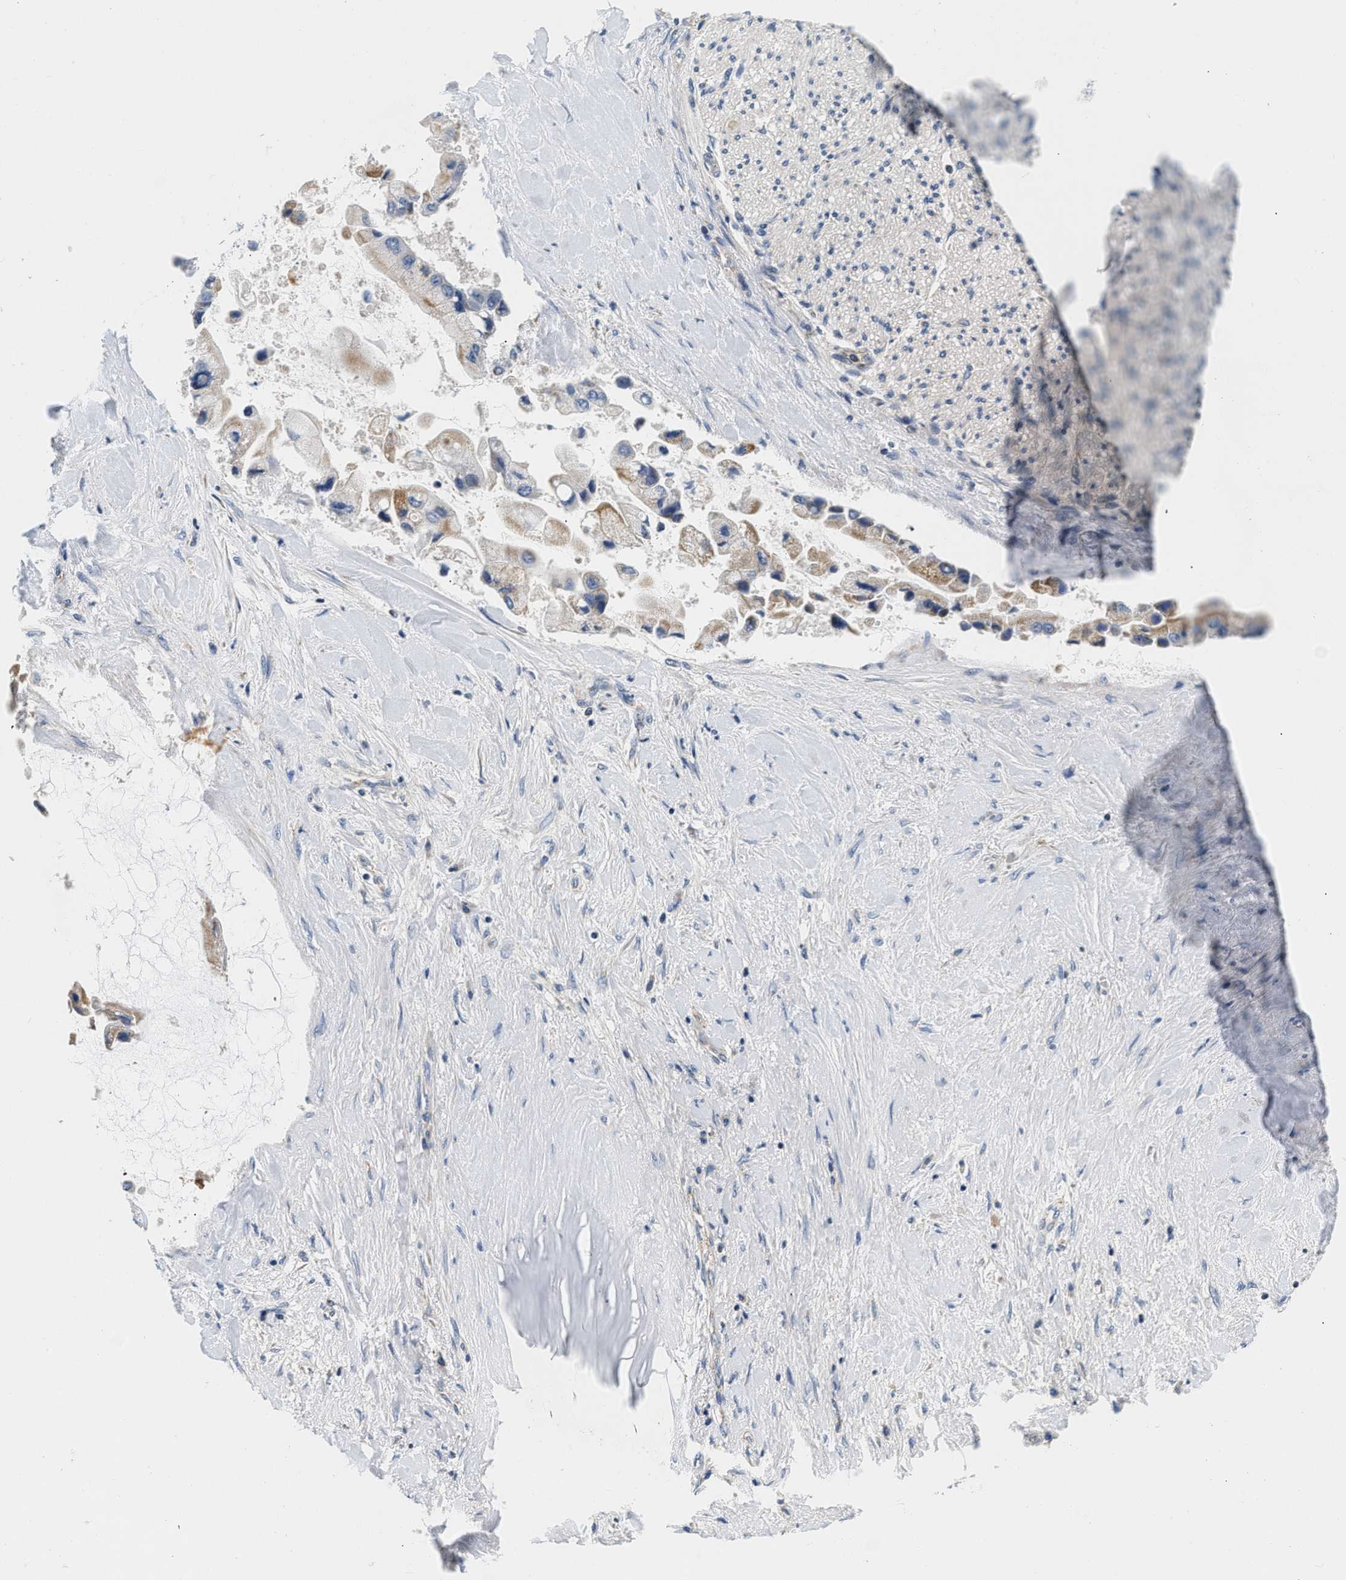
{"staining": {"intensity": "weak", "quantity": "25%-75%", "location": "cytoplasmic/membranous"}, "tissue": "liver cancer", "cell_type": "Tumor cells", "image_type": "cancer", "snomed": [{"axis": "morphology", "description": "Cholangiocarcinoma"}, {"axis": "topography", "description": "Liver"}], "caption": "An image of cholangiocarcinoma (liver) stained for a protein exhibits weak cytoplasmic/membranous brown staining in tumor cells.", "gene": "PDP1", "patient": {"sex": "male", "age": 50}}